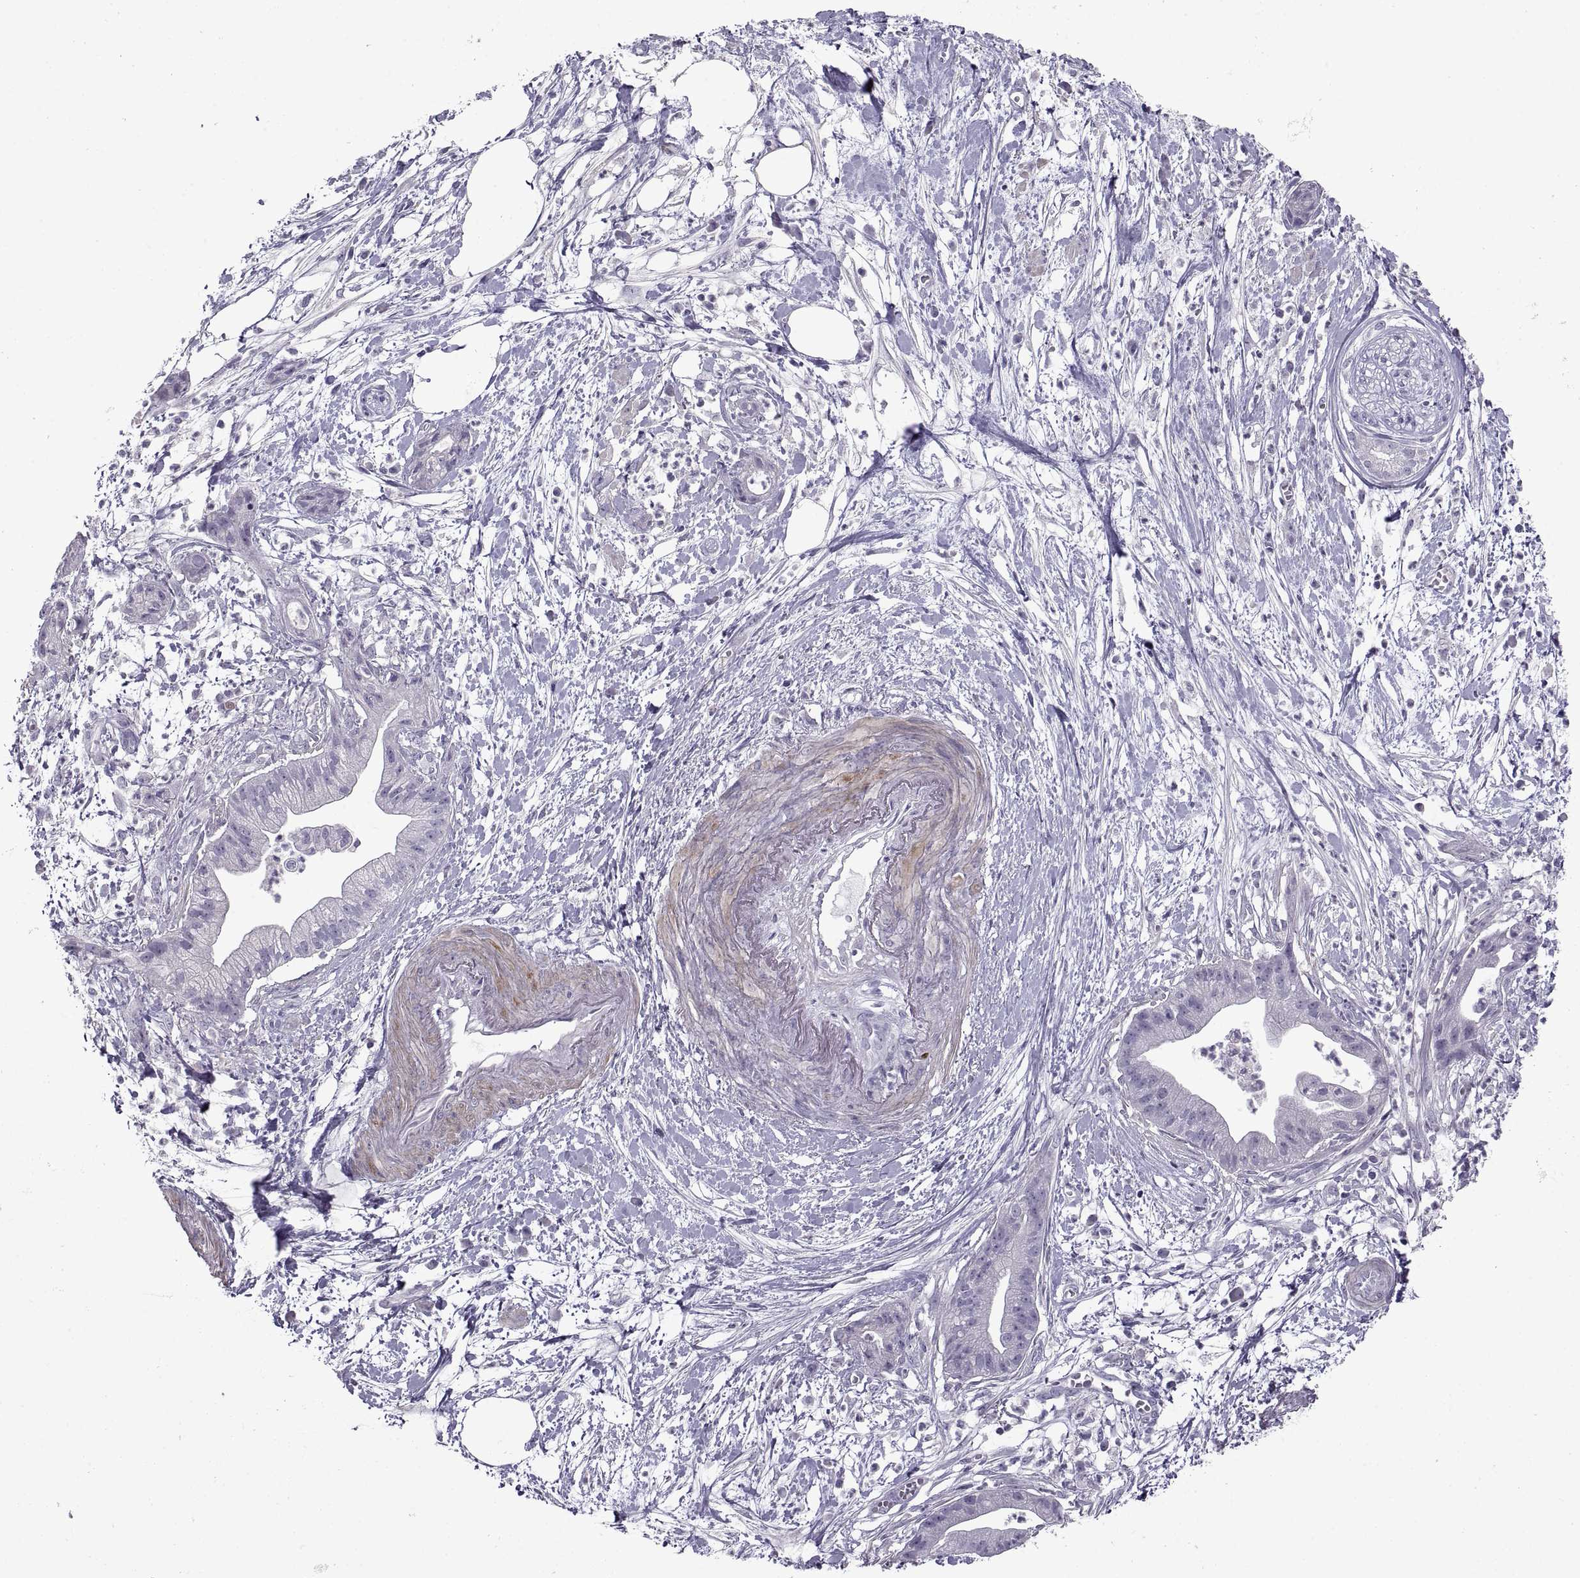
{"staining": {"intensity": "negative", "quantity": "none", "location": "none"}, "tissue": "pancreatic cancer", "cell_type": "Tumor cells", "image_type": "cancer", "snomed": [{"axis": "morphology", "description": "Normal tissue, NOS"}, {"axis": "morphology", "description": "Adenocarcinoma, NOS"}, {"axis": "topography", "description": "Lymph node"}, {"axis": "topography", "description": "Pancreas"}], "caption": "A high-resolution histopathology image shows immunohistochemistry staining of pancreatic cancer (adenocarcinoma), which reveals no significant positivity in tumor cells.", "gene": "BSPH1", "patient": {"sex": "female", "age": 58}}